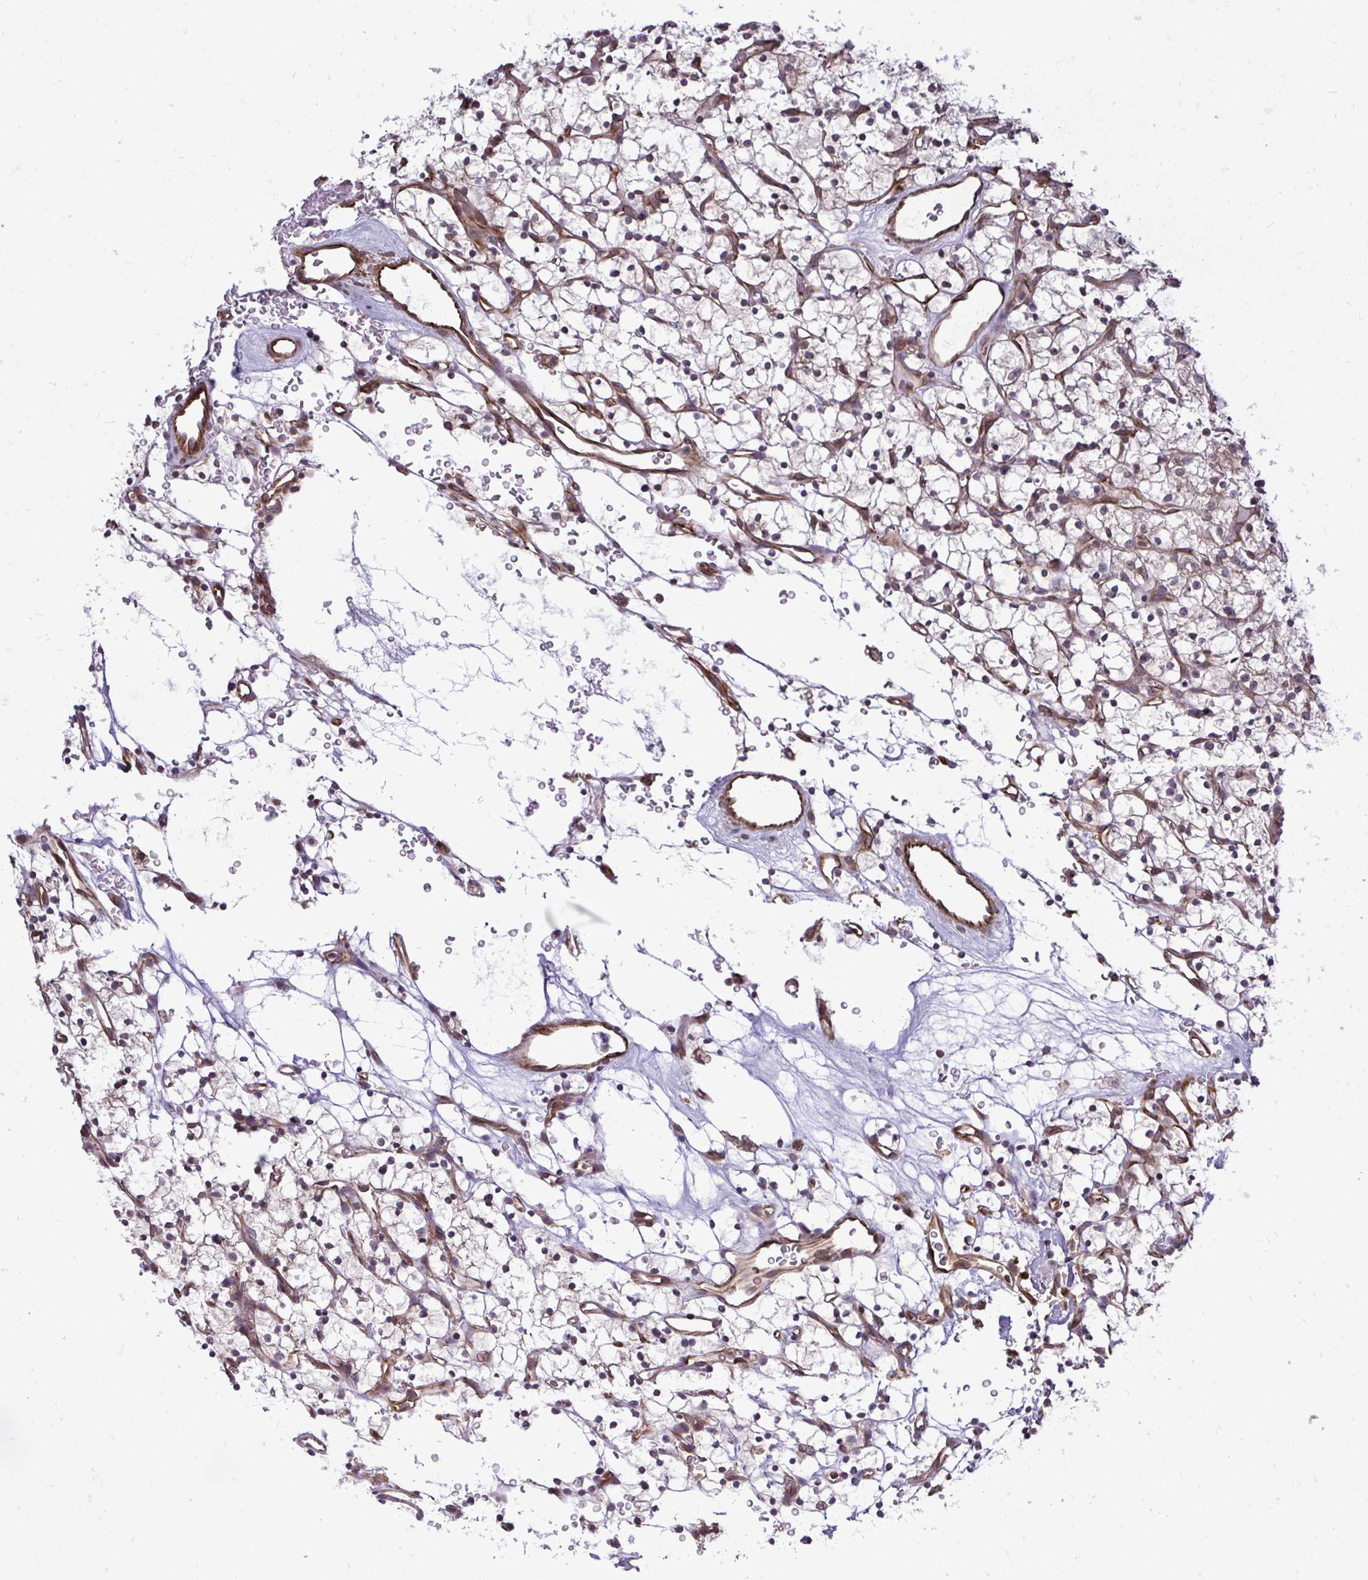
{"staining": {"intensity": "negative", "quantity": "none", "location": "none"}, "tissue": "renal cancer", "cell_type": "Tumor cells", "image_type": "cancer", "snomed": [{"axis": "morphology", "description": "Adenocarcinoma, NOS"}, {"axis": "topography", "description": "Kidney"}], "caption": "Renal cancer was stained to show a protein in brown. There is no significant expression in tumor cells. Nuclei are stained in blue.", "gene": "FUT10", "patient": {"sex": "female", "age": 64}}